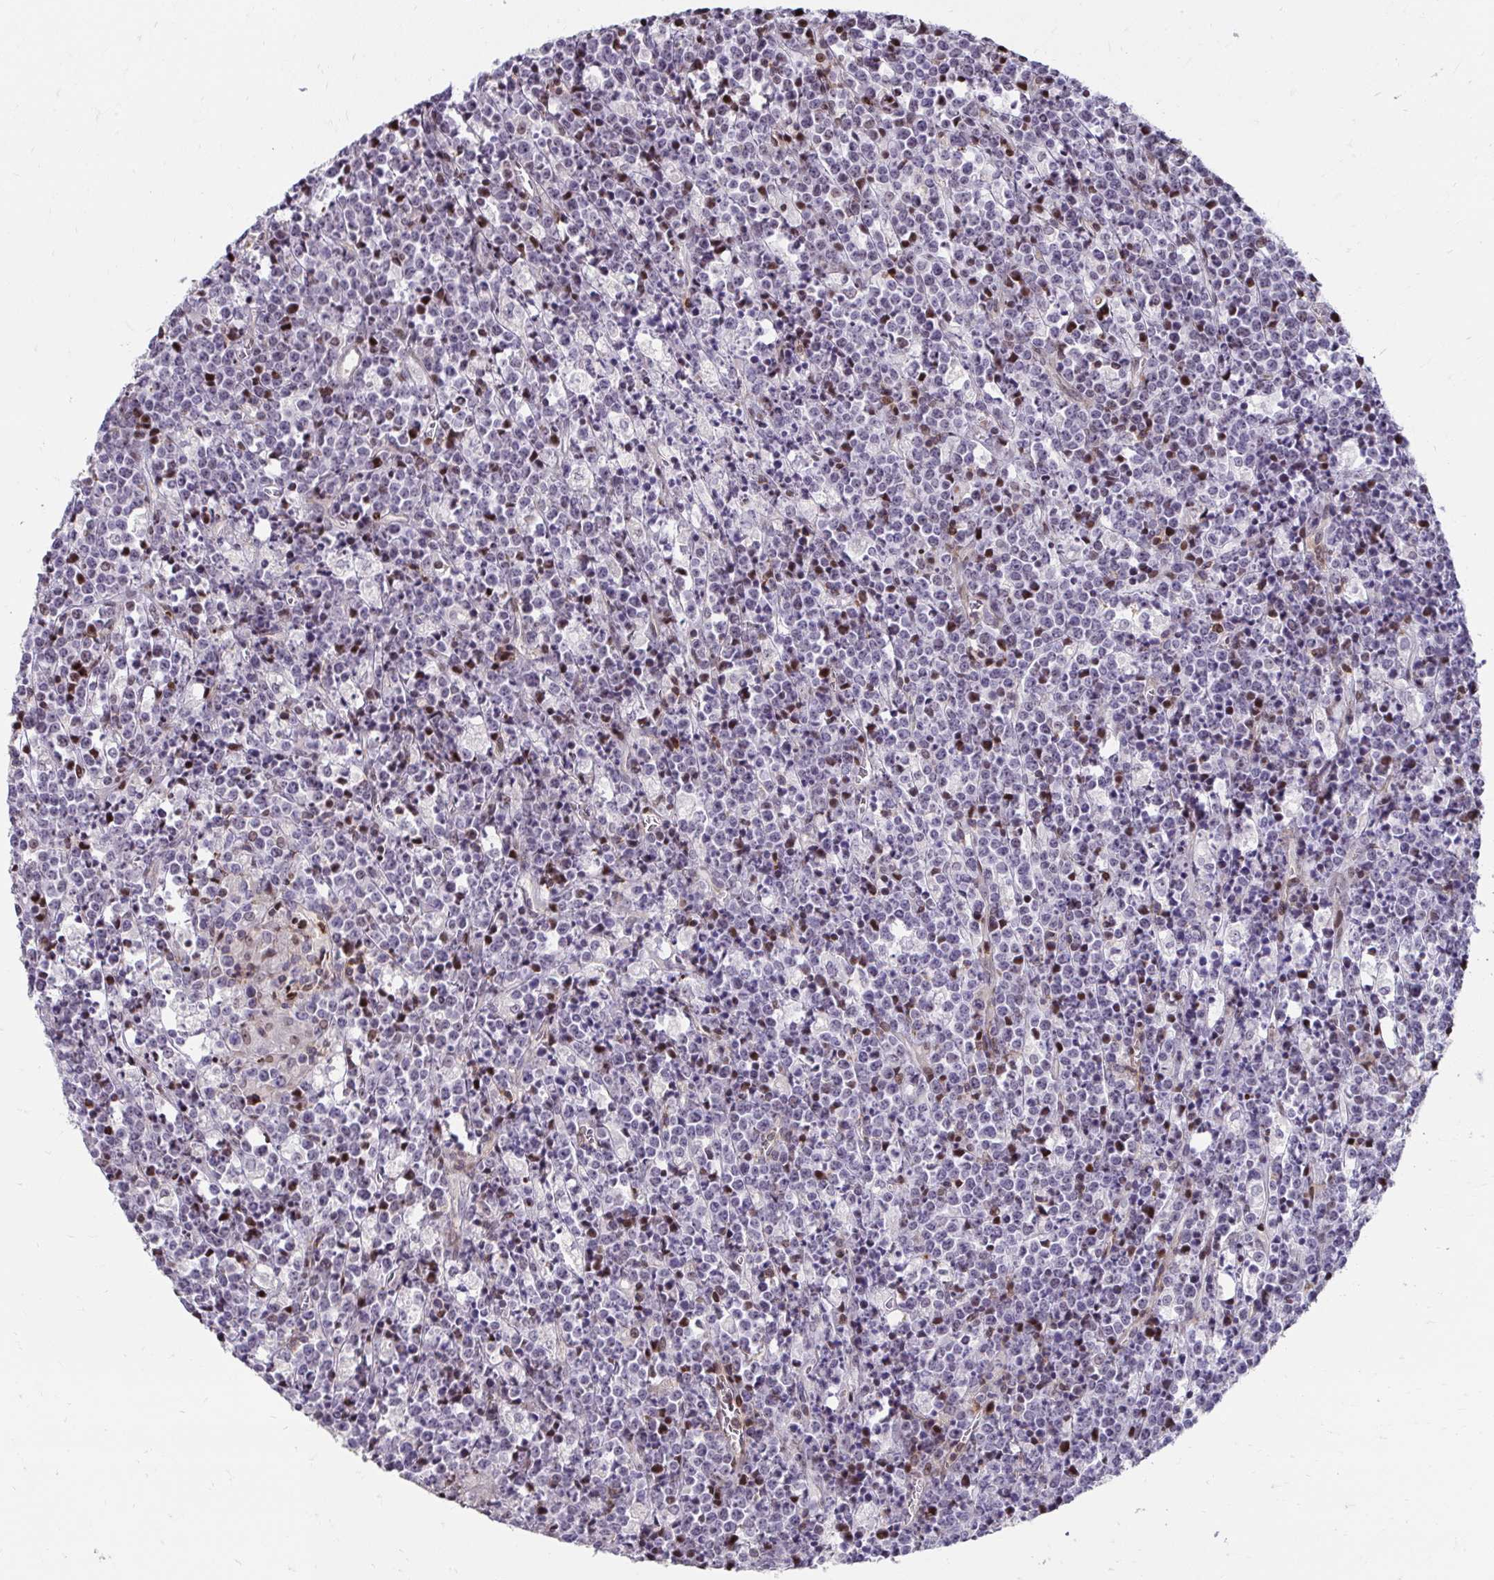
{"staining": {"intensity": "strong", "quantity": "<25%", "location": "nuclear"}, "tissue": "lymphoma", "cell_type": "Tumor cells", "image_type": "cancer", "snomed": [{"axis": "morphology", "description": "Malignant lymphoma, non-Hodgkin's type, High grade"}, {"axis": "topography", "description": "Ovary"}], "caption": "Malignant lymphoma, non-Hodgkin's type (high-grade) tissue reveals strong nuclear positivity in approximately <25% of tumor cells The protein is shown in brown color, while the nuclei are stained blue.", "gene": "FOXN3", "patient": {"sex": "female", "age": 56}}